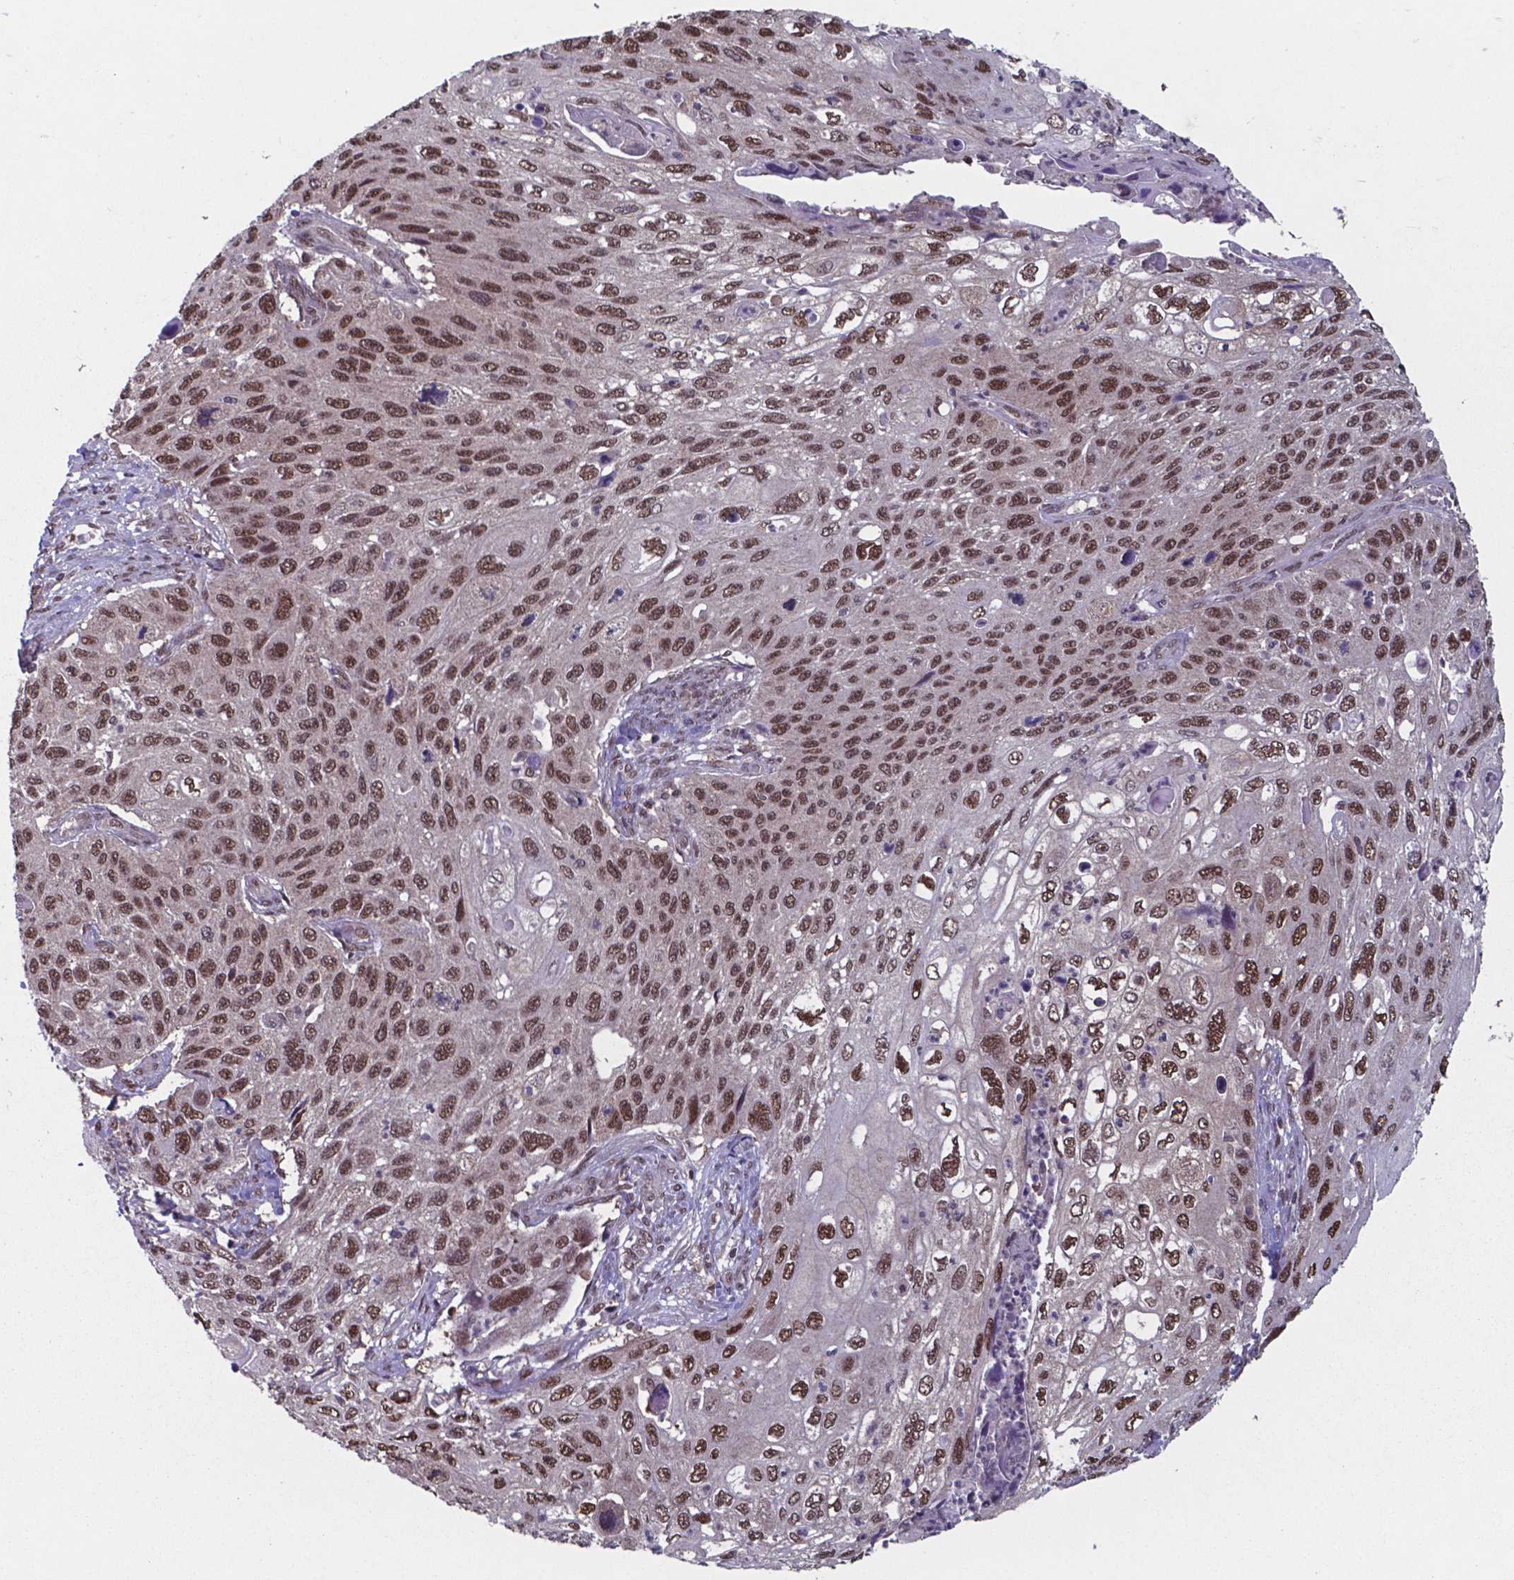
{"staining": {"intensity": "moderate", "quantity": ">75%", "location": "nuclear"}, "tissue": "cervical cancer", "cell_type": "Tumor cells", "image_type": "cancer", "snomed": [{"axis": "morphology", "description": "Squamous cell carcinoma, NOS"}, {"axis": "topography", "description": "Cervix"}], "caption": "Brown immunohistochemical staining in human squamous cell carcinoma (cervical) reveals moderate nuclear expression in about >75% of tumor cells. (Stains: DAB (3,3'-diaminobenzidine) in brown, nuclei in blue, Microscopy: brightfield microscopy at high magnification).", "gene": "UBA1", "patient": {"sex": "female", "age": 70}}